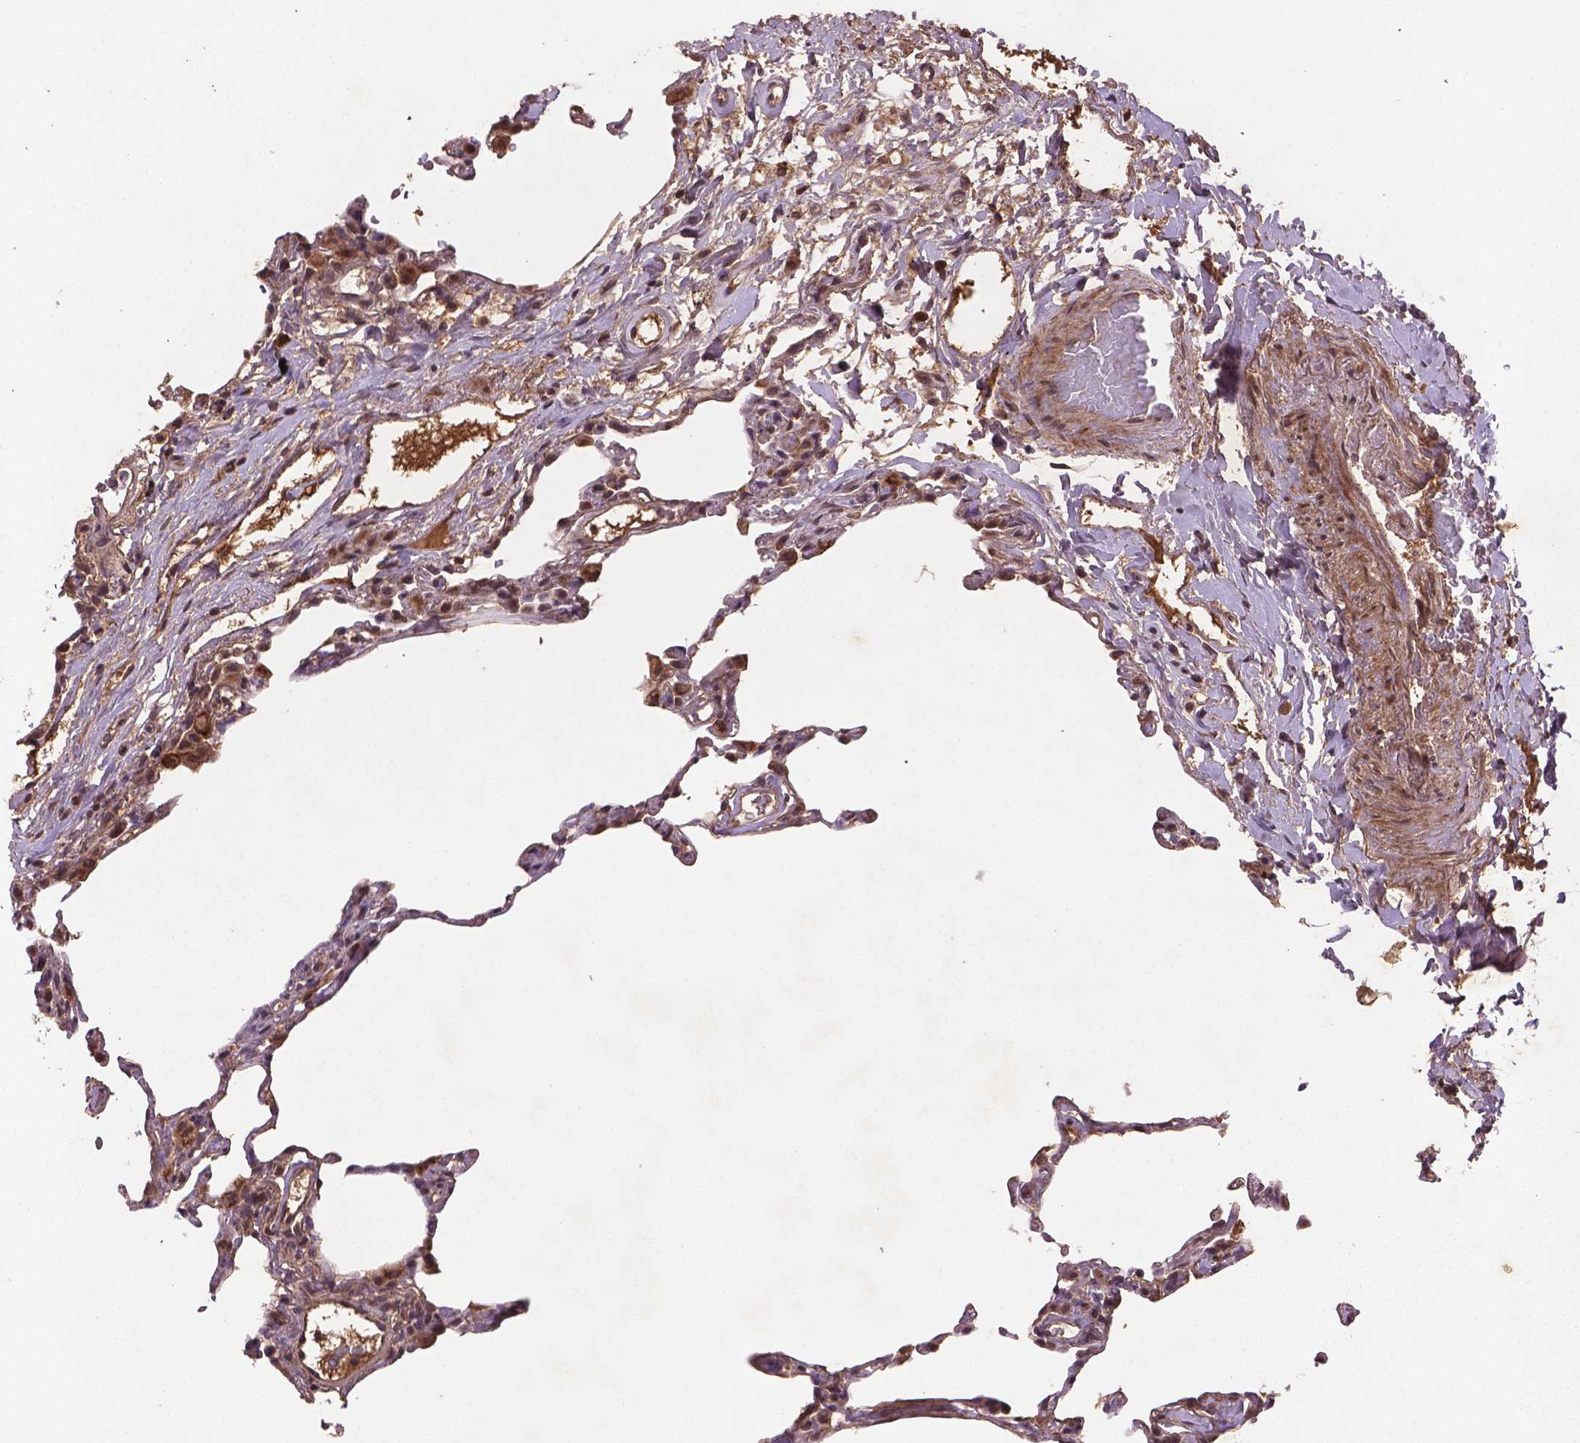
{"staining": {"intensity": "moderate", "quantity": "25%-75%", "location": "cytoplasmic/membranous,nuclear"}, "tissue": "lung", "cell_type": "Alveolar cells", "image_type": "normal", "snomed": [{"axis": "morphology", "description": "Normal tissue, NOS"}, {"axis": "topography", "description": "Lung"}], "caption": "Protein expression analysis of benign human lung reveals moderate cytoplasmic/membranous,nuclear expression in about 25%-75% of alveolar cells. (DAB IHC, brown staining for protein, blue staining for nuclei).", "gene": "NIPAL2", "patient": {"sex": "female", "age": 57}}